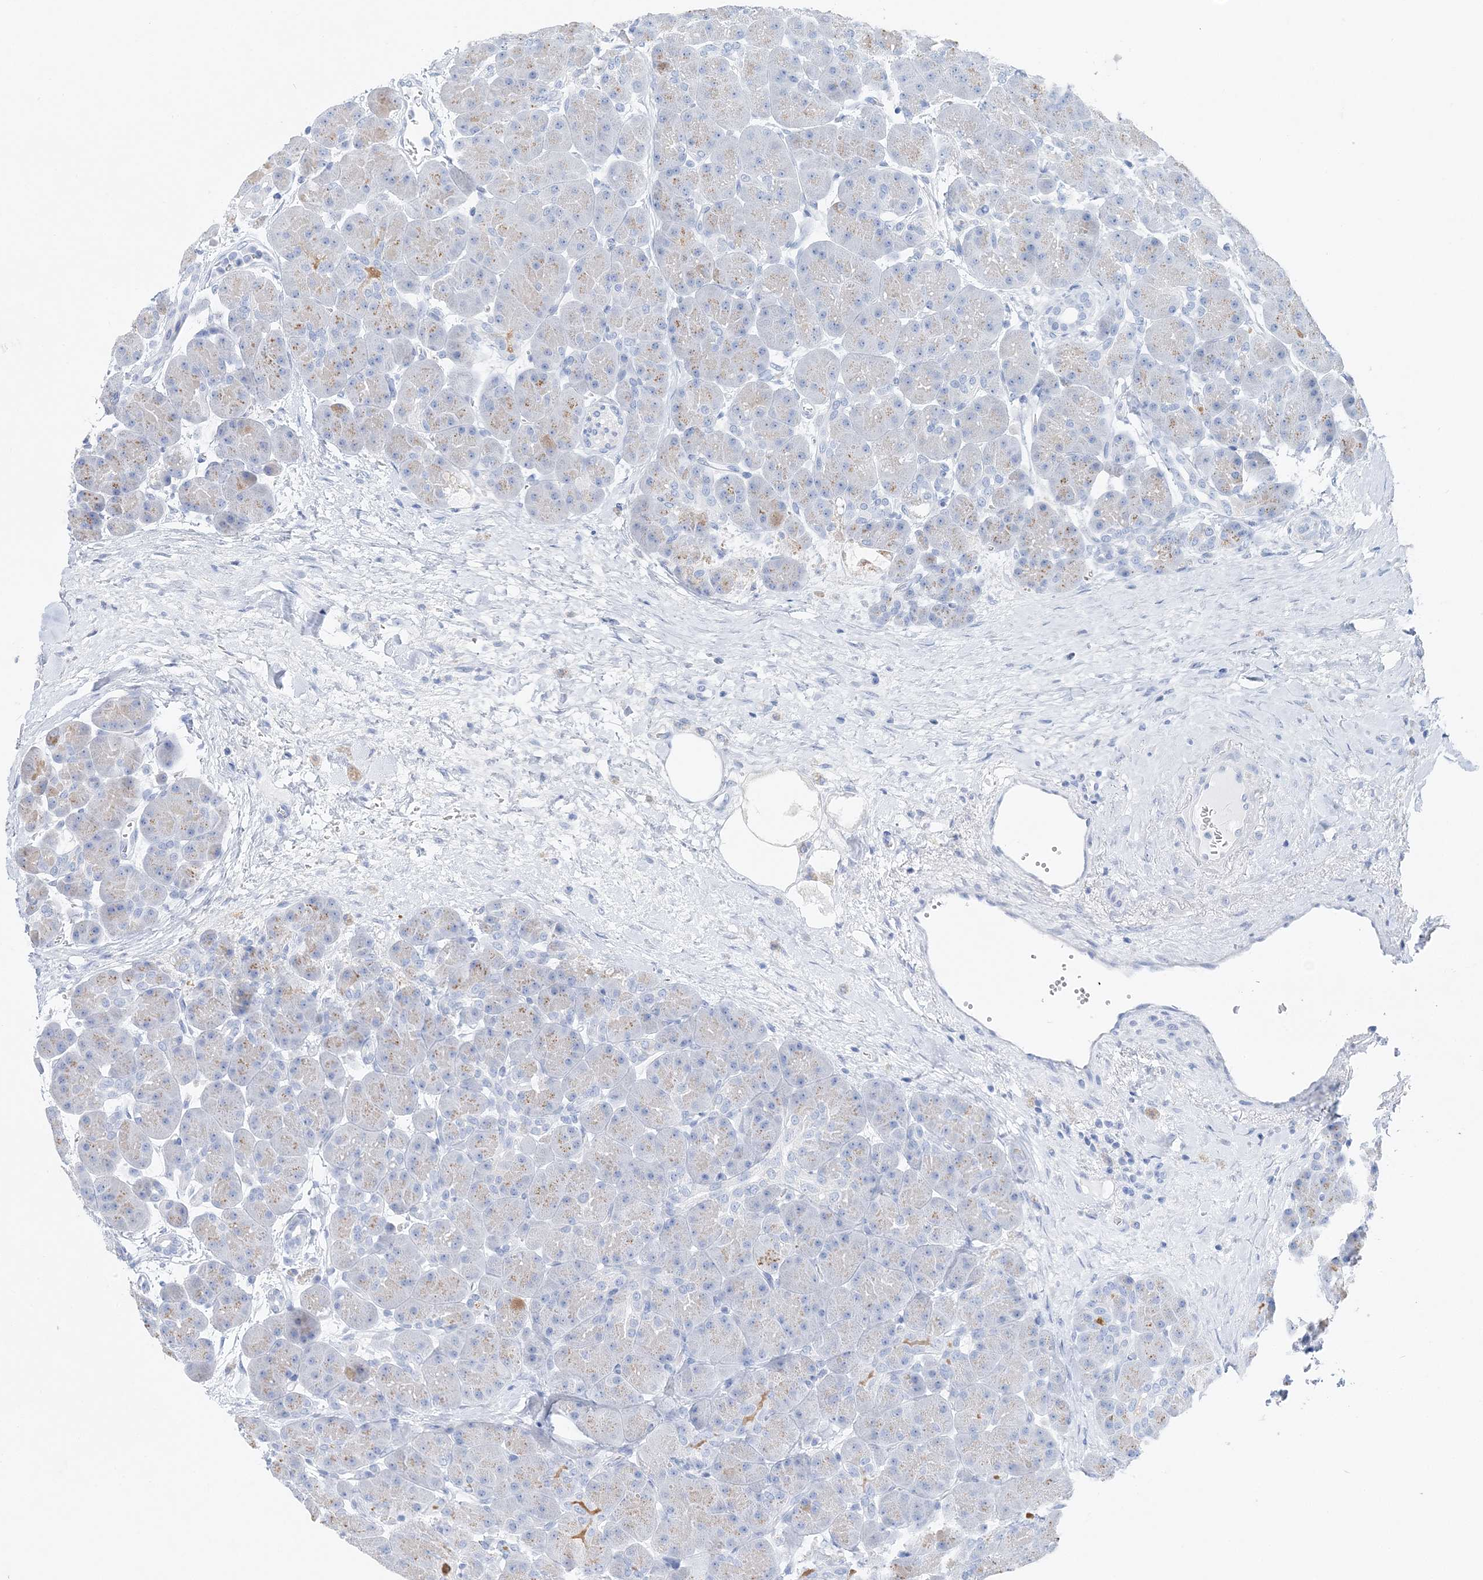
{"staining": {"intensity": "moderate", "quantity": "<25%", "location": "cytoplasmic/membranous"}, "tissue": "pancreas", "cell_type": "Exocrine glandular cells", "image_type": "normal", "snomed": [{"axis": "morphology", "description": "Normal tissue, NOS"}, {"axis": "topography", "description": "Pancreas"}], "caption": "A brown stain shows moderate cytoplasmic/membranous staining of a protein in exocrine glandular cells of unremarkable pancreas. The staining was performed using DAB, with brown indicating positive protein expression. Nuclei are stained blue with hematoxylin.", "gene": "TSPYL6", "patient": {"sex": "male", "age": 66}}